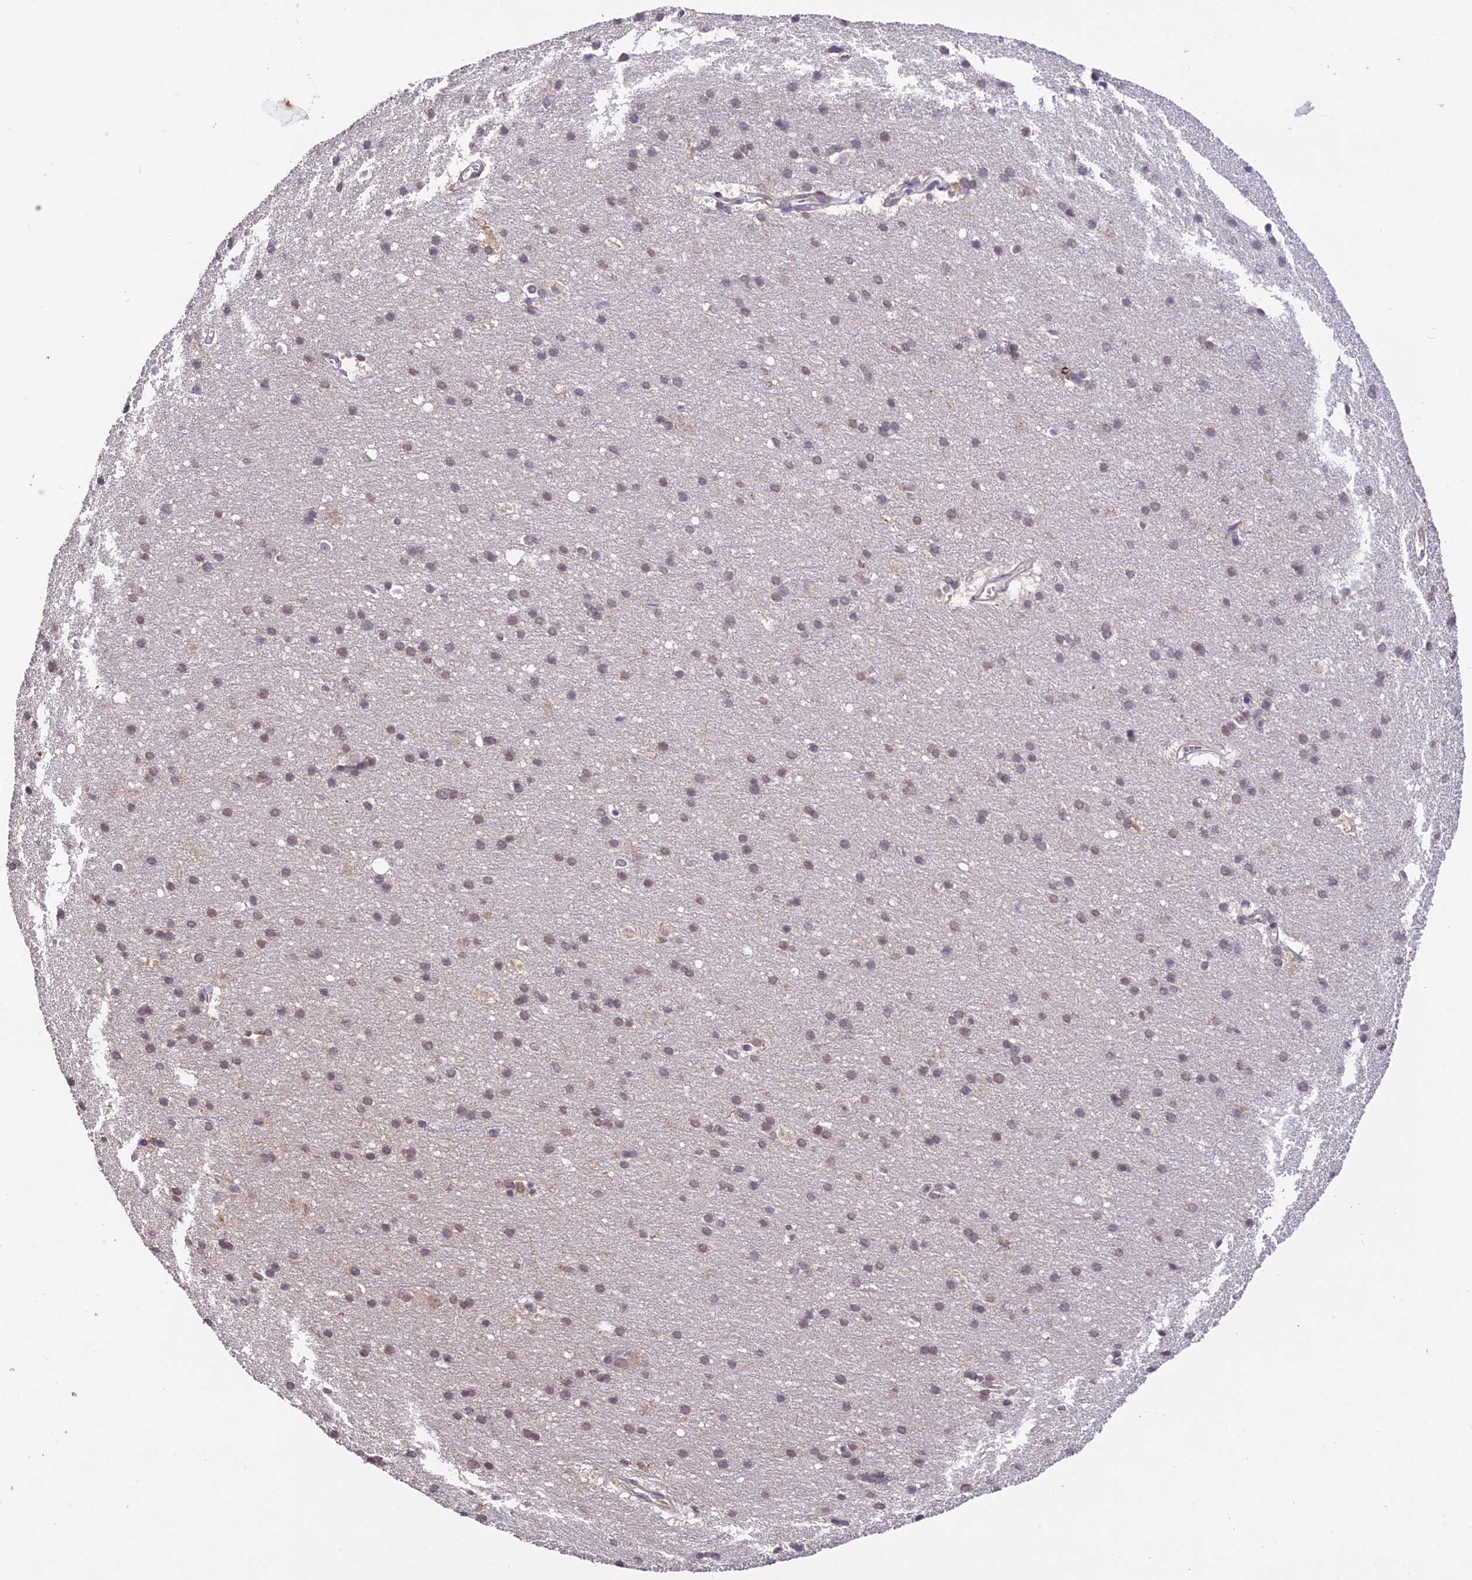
{"staining": {"intensity": "negative", "quantity": "none", "location": "none"}, "tissue": "cerebral cortex", "cell_type": "Endothelial cells", "image_type": "normal", "snomed": [{"axis": "morphology", "description": "Normal tissue, NOS"}, {"axis": "topography", "description": "Cerebral cortex"}], "caption": "Immunohistochemistry micrograph of unremarkable cerebral cortex stained for a protein (brown), which reveals no staining in endothelial cells. Nuclei are stained in blue.", "gene": "PGK1", "patient": {"sex": "male", "age": 54}}